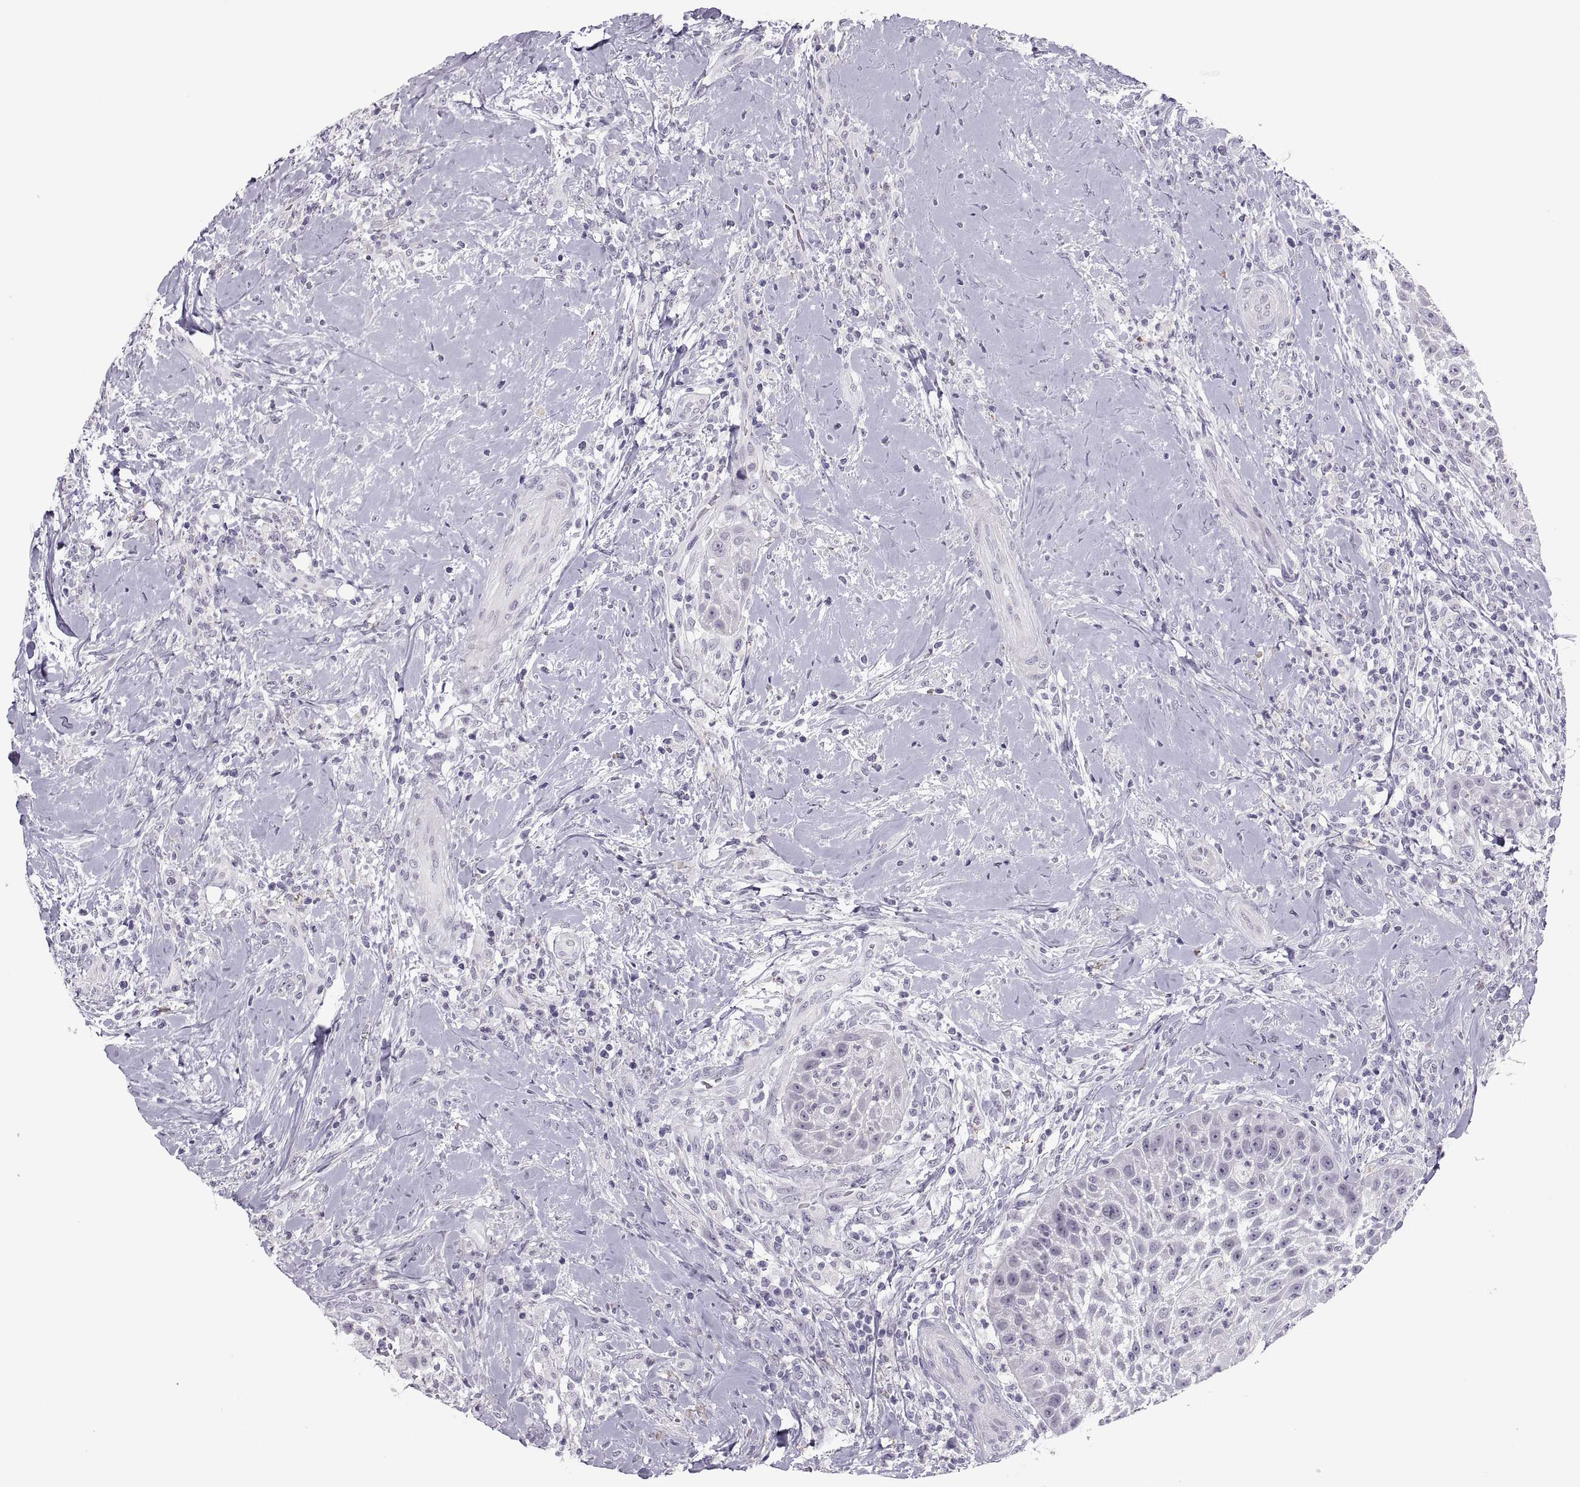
{"staining": {"intensity": "negative", "quantity": "none", "location": "none"}, "tissue": "head and neck cancer", "cell_type": "Tumor cells", "image_type": "cancer", "snomed": [{"axis": "morphology", "description": "Squamous cell carcinoma, NOS"}, {"axis": "topography", "description": "Head-Neck"}], "caption": "Immunohistochemical staining of head and neck cancer shows no significant positivity in tumor cells.", "gene": "C3orf22", "patient": {"sex": "male", "age": 69}}